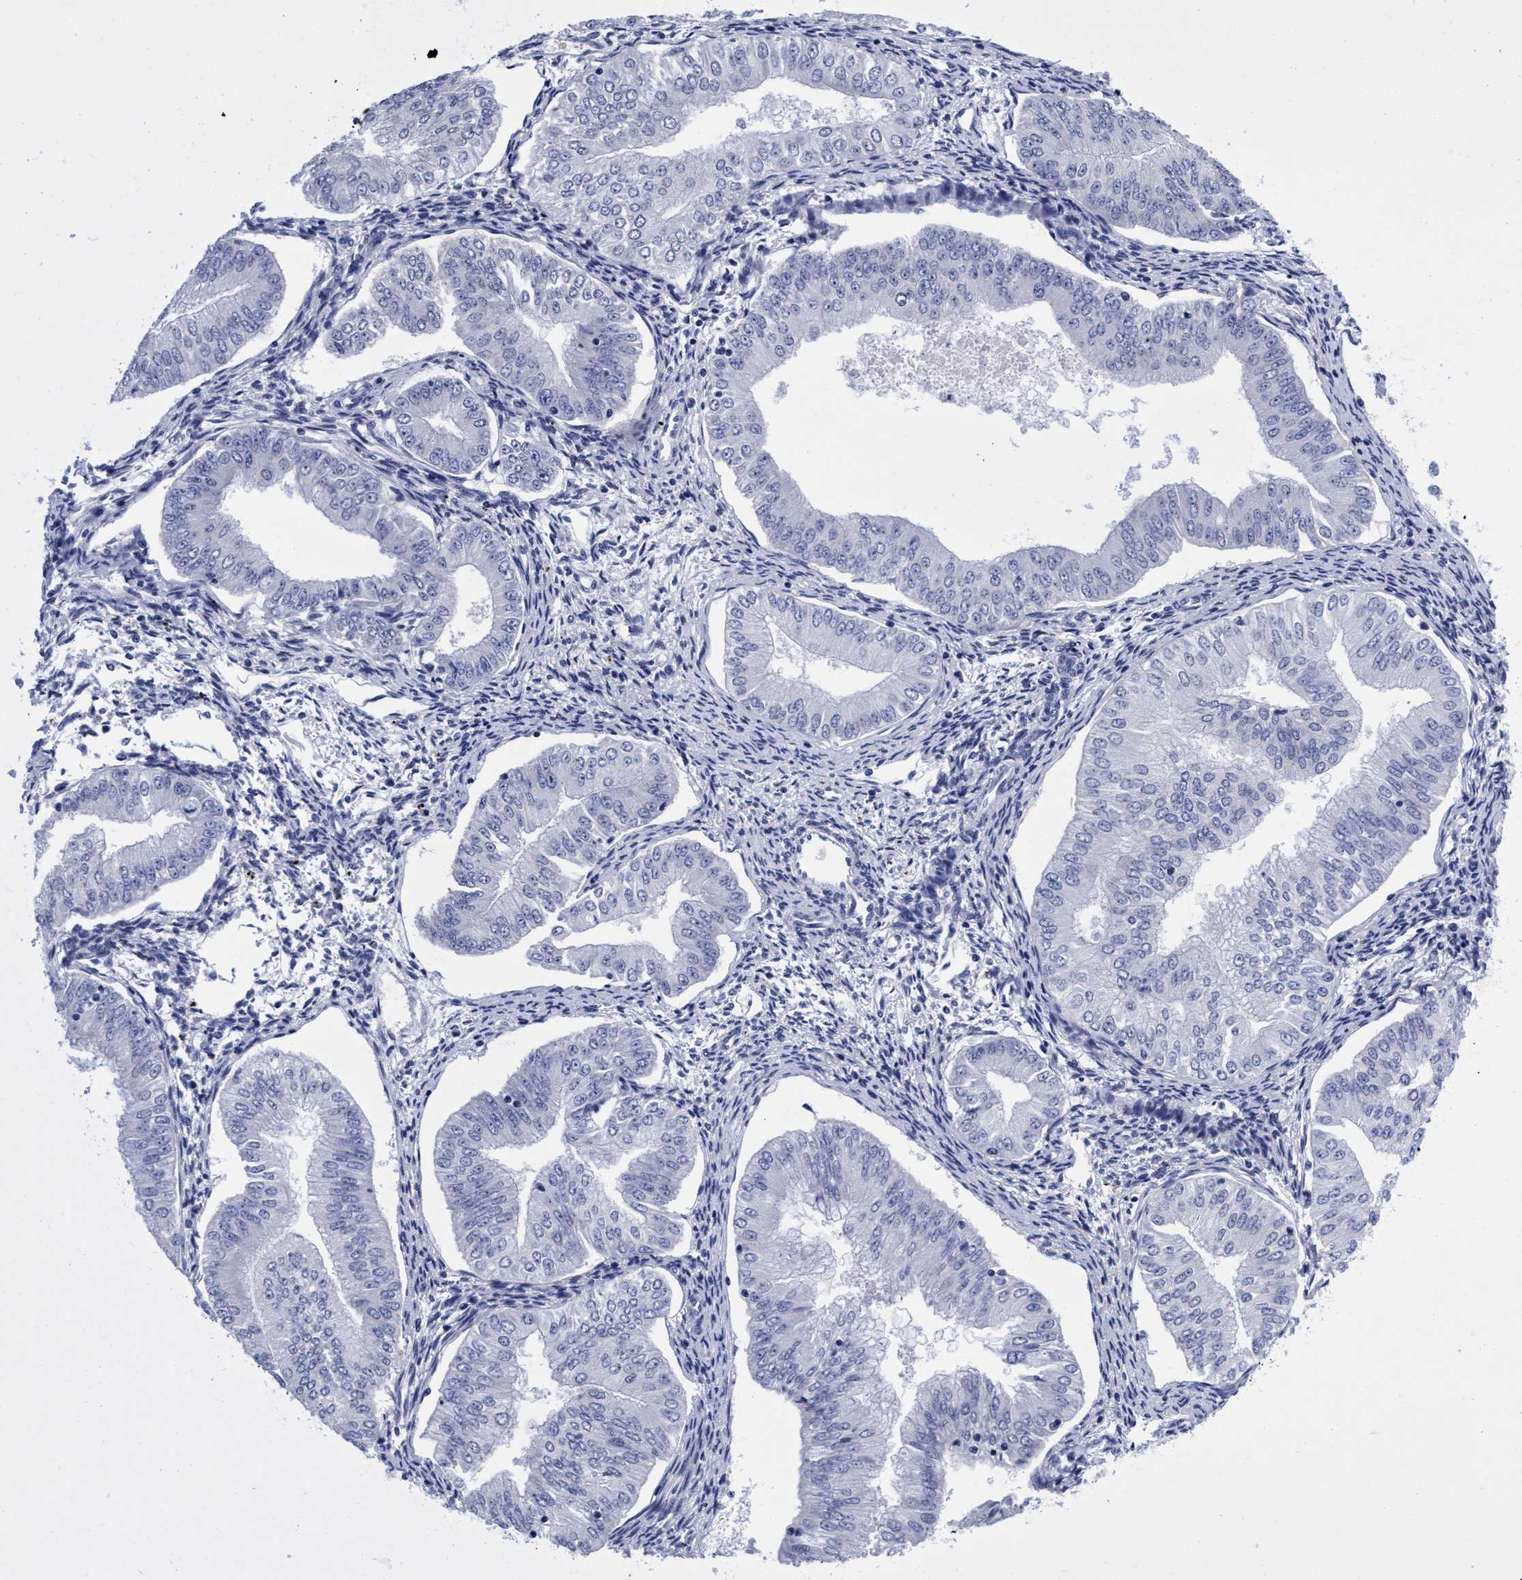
{"staining": {"intensity": "negative", "quantity": "none", "location": "none"}, "tissue": "endometrial cancer", "cell_type": "Tumor cells", "image_type": "cancer", "snomed": [{"axis": "morphology", "description": "Normal tissue, NOS"}, {"axis": "morphology", "description": "Adenocarcinoma, NOS"}, {"axis": "topography", "description": "Endometrium"}], "caption": "Tumor cells show no significant staining in adenocarcinoma (endometrial).", "gene": "PLPPR1", "patient": {"sex": "female", "age": 53}}